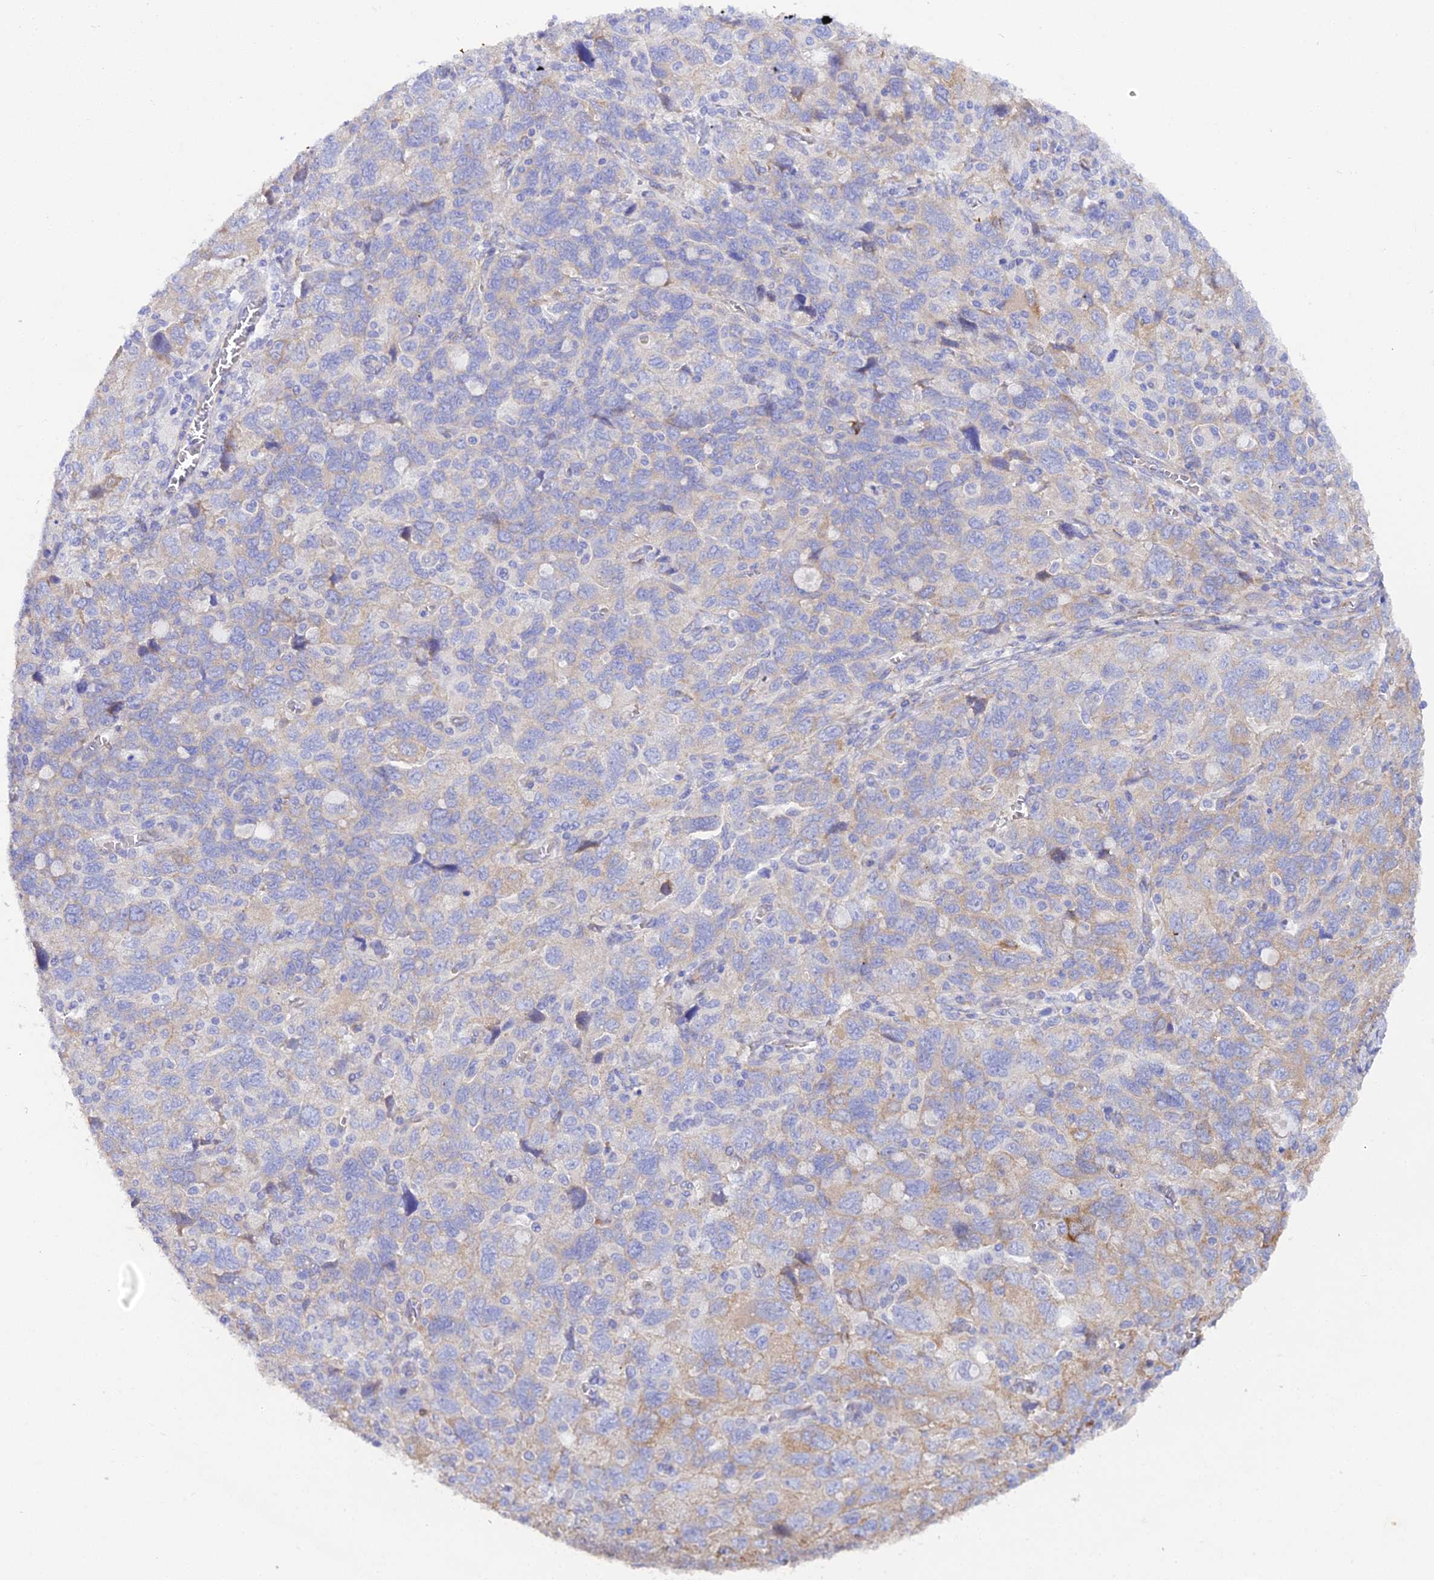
{"staining": {"intensity": "moderate", "quantity": "<25%", "location": "cytoplasmic/membranous"}, "tissue": "ovarian cancer", "cell_type": "Tumor cells", "image_type": "cancer", "snomed": [{"axis": "morphology", "description": "Carcinoma, NOS"}, {"axis": "morphology", "description": "Cystadenocarcinoma, serous, NOS"}, {"axis": "topography", "description": "Ovary"}], "caption": "Tumor cells display low levels of moderate cytoplasmic/membranous expression in about <25% of cells in human ovarian cancer.", "gene": "CFAP45", "patient": {"sex": "female", "age": 69}}